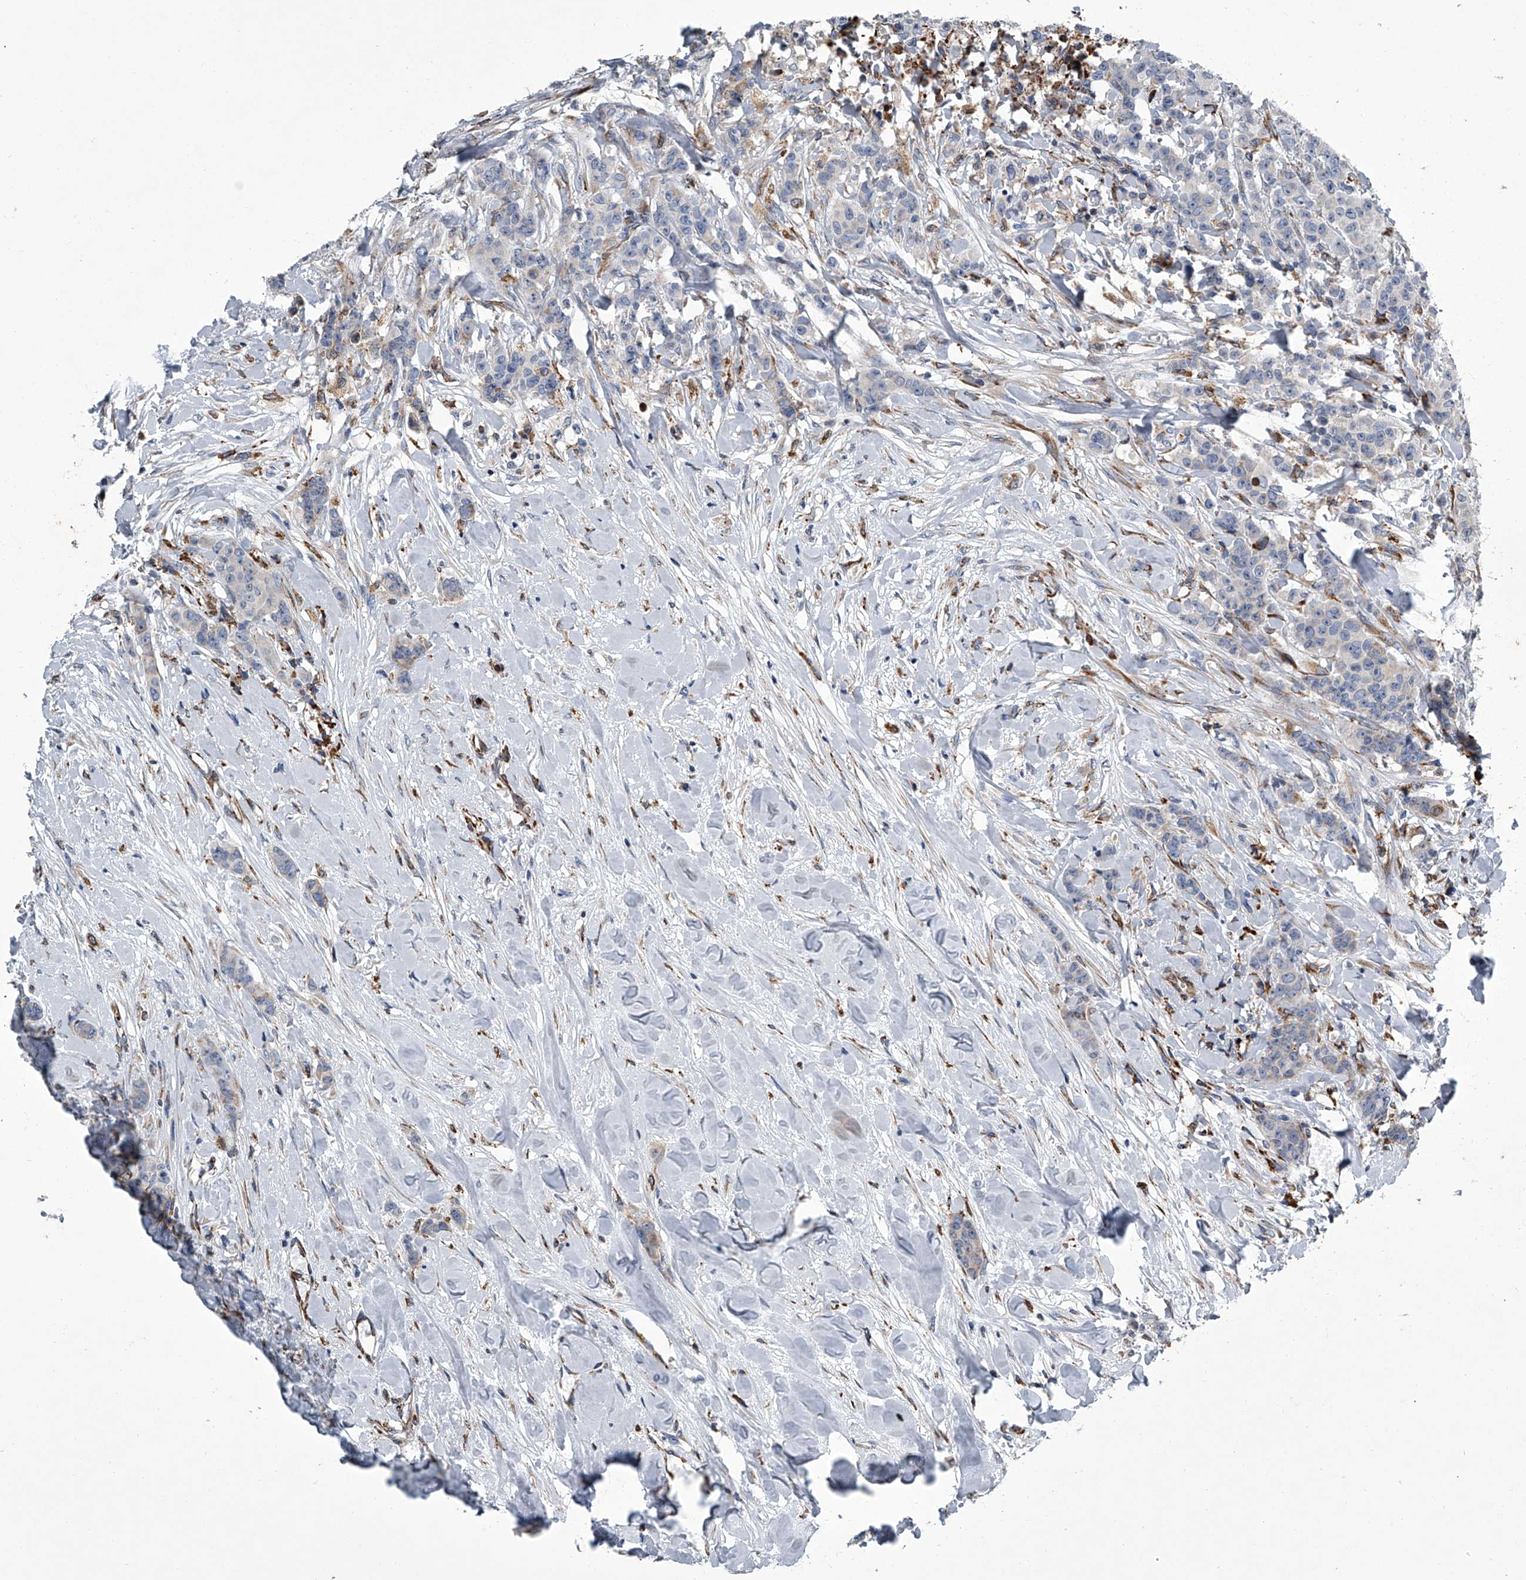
{"staining": {"intensity": "negative", "quantity": "none", "location": "none"}, "tissue": "breast cancer", "cell_type": "Tumor cells", "image_type": "cancer", "snomed": [{"axis": "morphology", "description": "Duct carcinoma"}, {"axis": "topography", "description": "Breast"}], "caption": "The image demonstrates no staining of tumor cells in breast cancer.", "gene": "TMEM63C", "patient": {"sex": "female", "age": 40}}